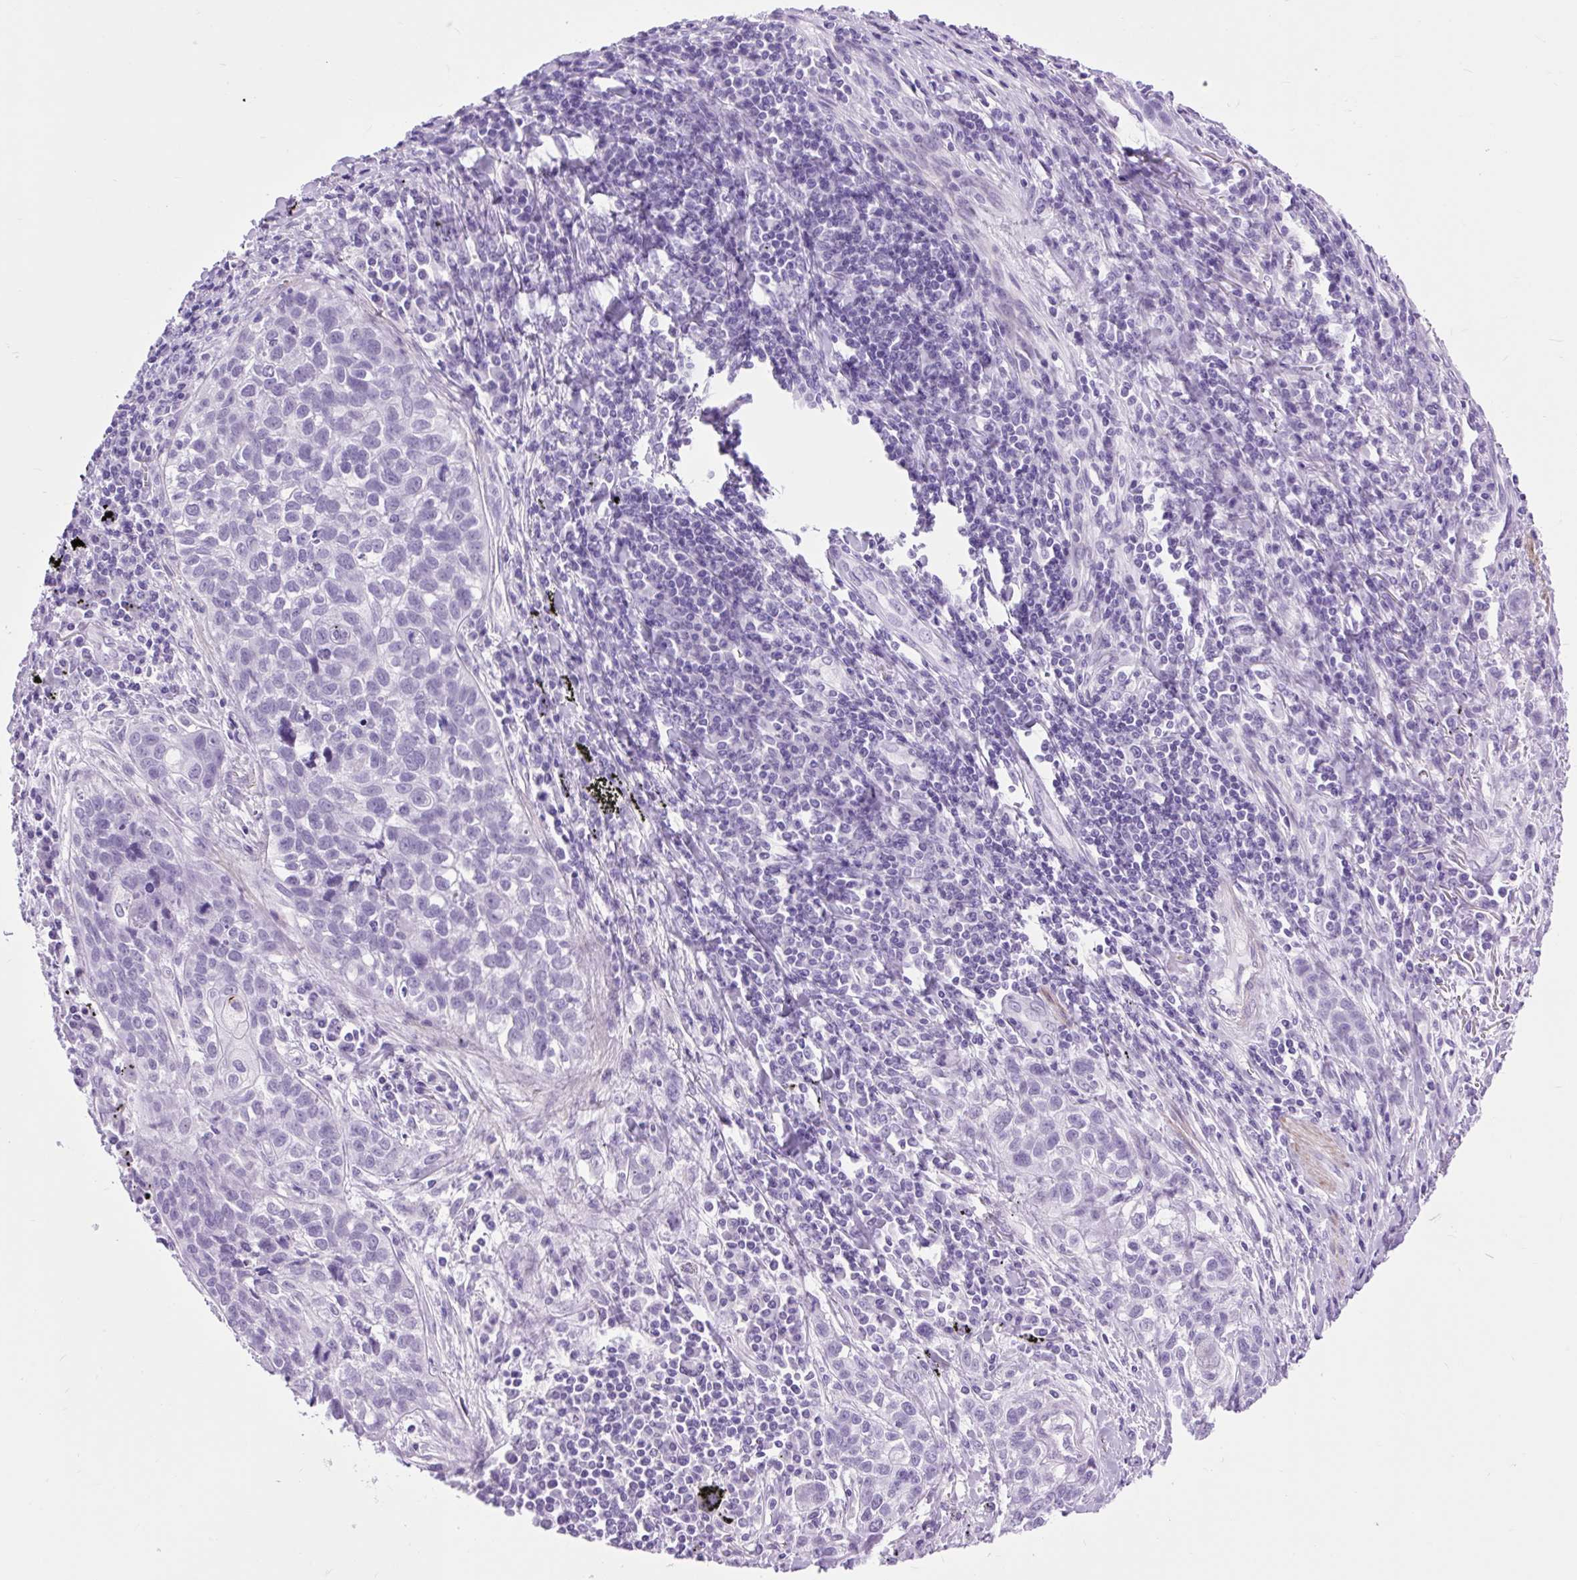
{"staining": {"intensity": "negative", "quantity": "none", "location": "none"}, "tissue": "lung cancer", "cell_type": "Tumor cells", "image_type": "cancer", "snomed": [{"axis": "morphology", "description": "Squamous cell carcinoma, NOS"}, {"axis": "topography", "description": "Lung"}], "caption": "Immunohistochemistry (IHC) histopathology image of human lung cancer stained for a protein (brown), which displays no staining in tumor cells.", "gene": "DPP6", "patient": {"sex": "male", "age": 74}}